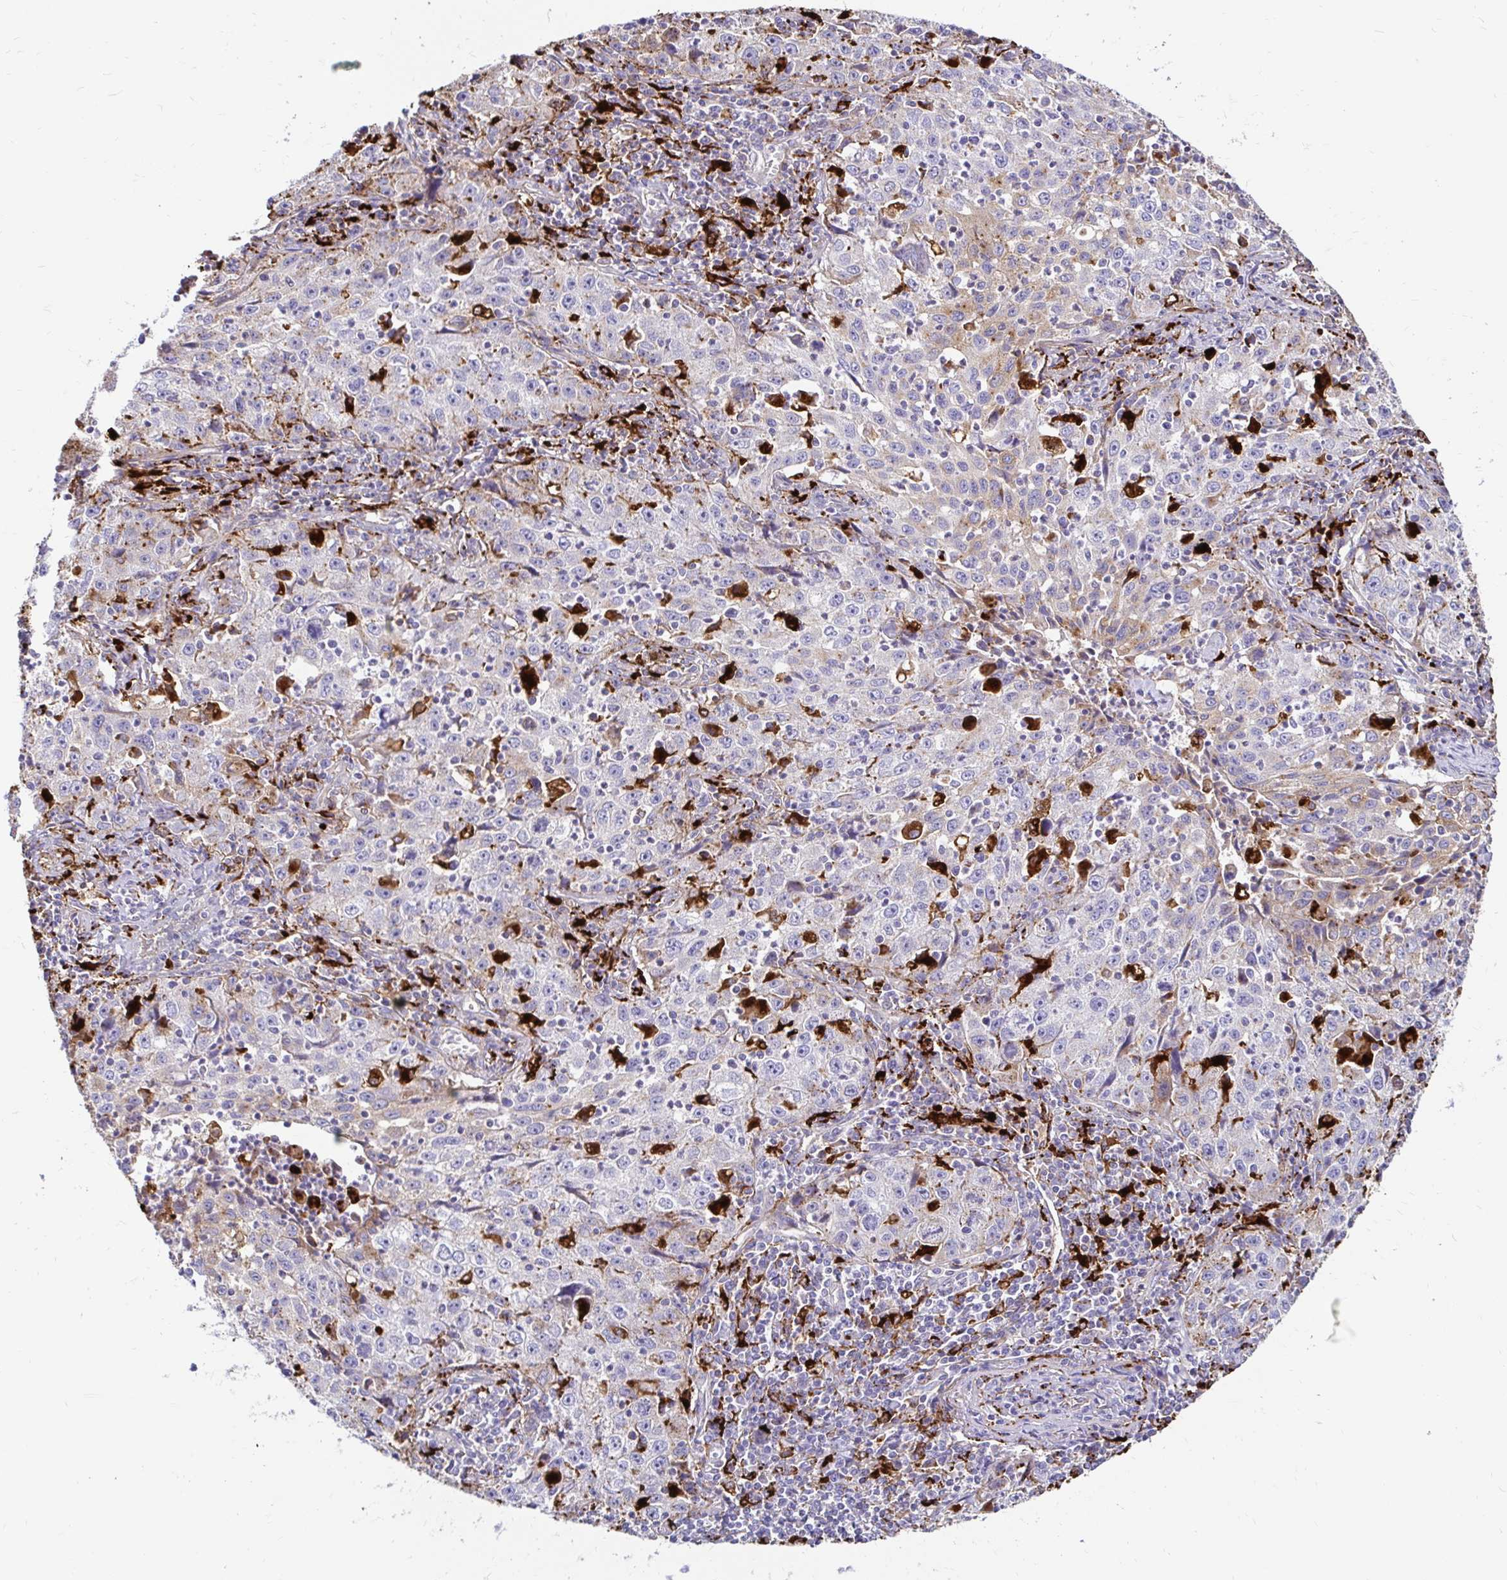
{"staining": {"intensity": "weak", "quantity": "<25%", "location": "cytoplasmic/membranous"}, "tissue": "lung cancer", "cell_type": "Tumor cells", "image_type": "cancer", "snomed": [{"axis": "morphology", "description": "Squamous cell carcinoma, NOS"}, {"axis": "topography", "description": "Lung"}], "caption": "Immunohistochemistry of lung cancer (squamous cell carcinoma) demonstrates no staining in tumor cells. (DAB IHC, high magnification).", "gene": "FUCA1", "patient": {"sex": "male", "age": 71}}